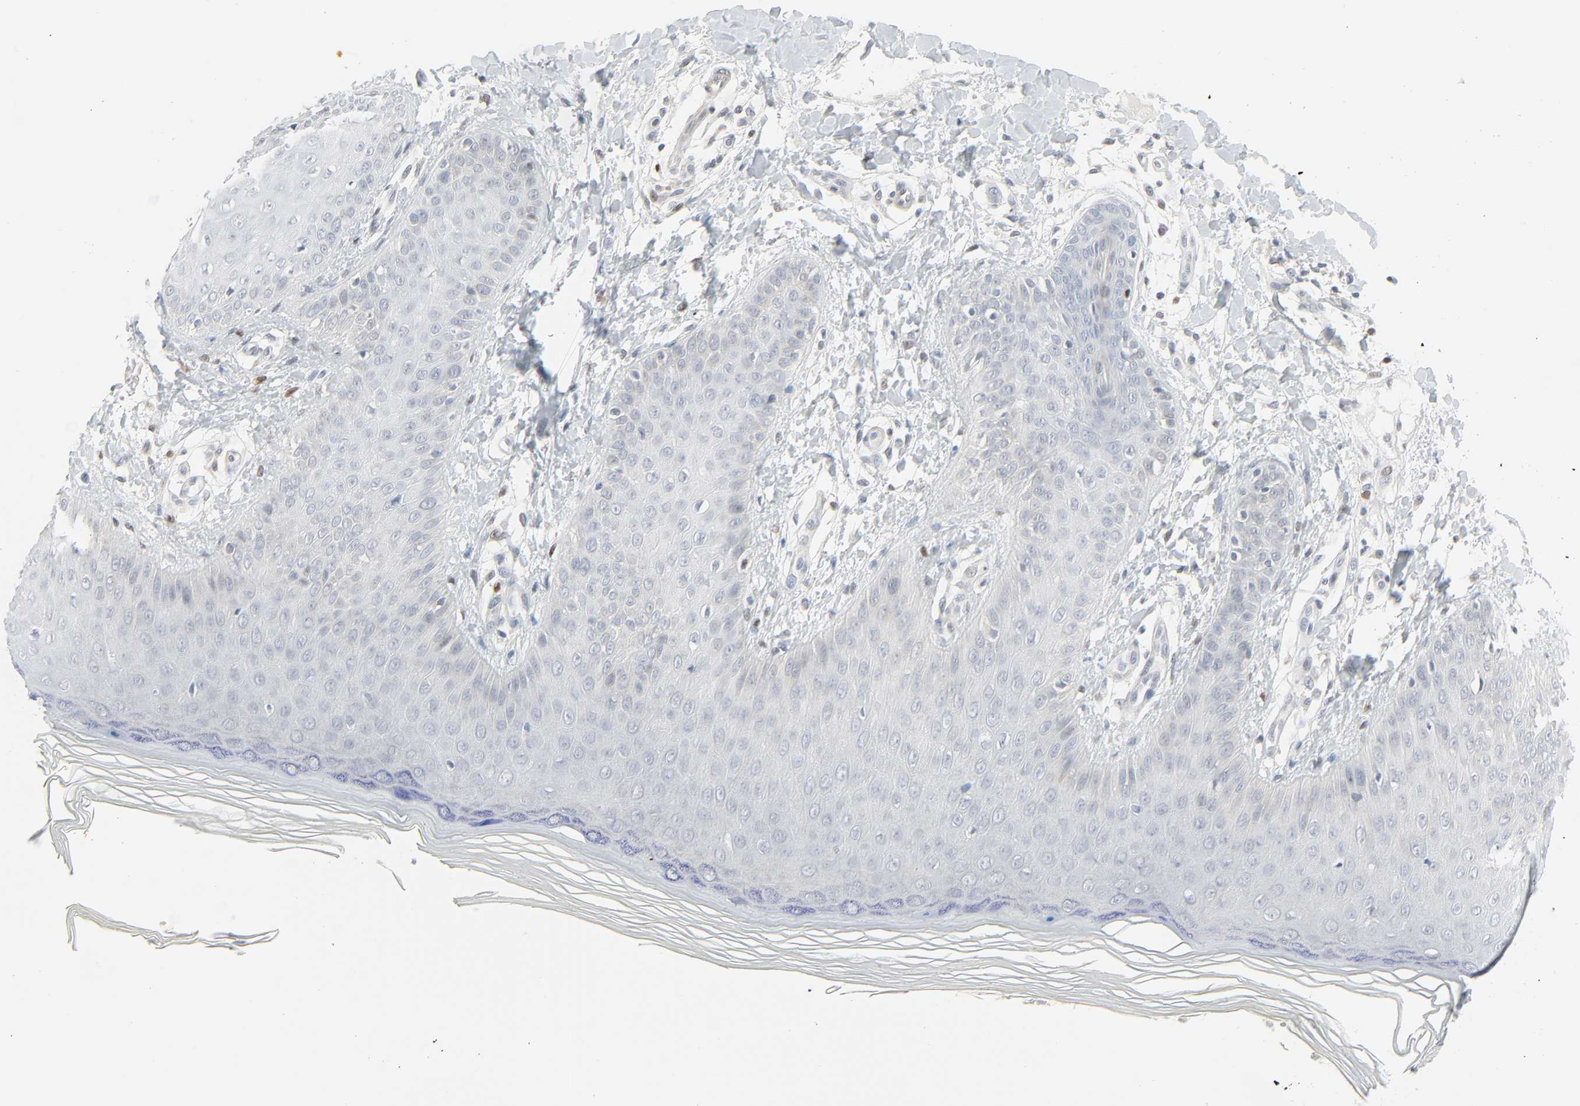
{"staining": {"intensity": "negative", "quantity": "none", "location": "none"}, "tissue": "skin", "cell_type": "Epidermal cells", "image_type": "normal", "snomed": [{"axis": "morphology", "description": "Normal tissue, NOS"}, {"axis": "morphology", "description": "Inflammation, NOS"}, {"axis": "topography", "description": "Soft tissue"}, {"axis": "topography", "description": "Anal"}], "caption": "A high-resolution image shows IHC staining of benign skin, which demonstrates no significant staining in epidermal cells.", "gene": "ZBTB16", "patient": {"sex": "female", "age": 15}}